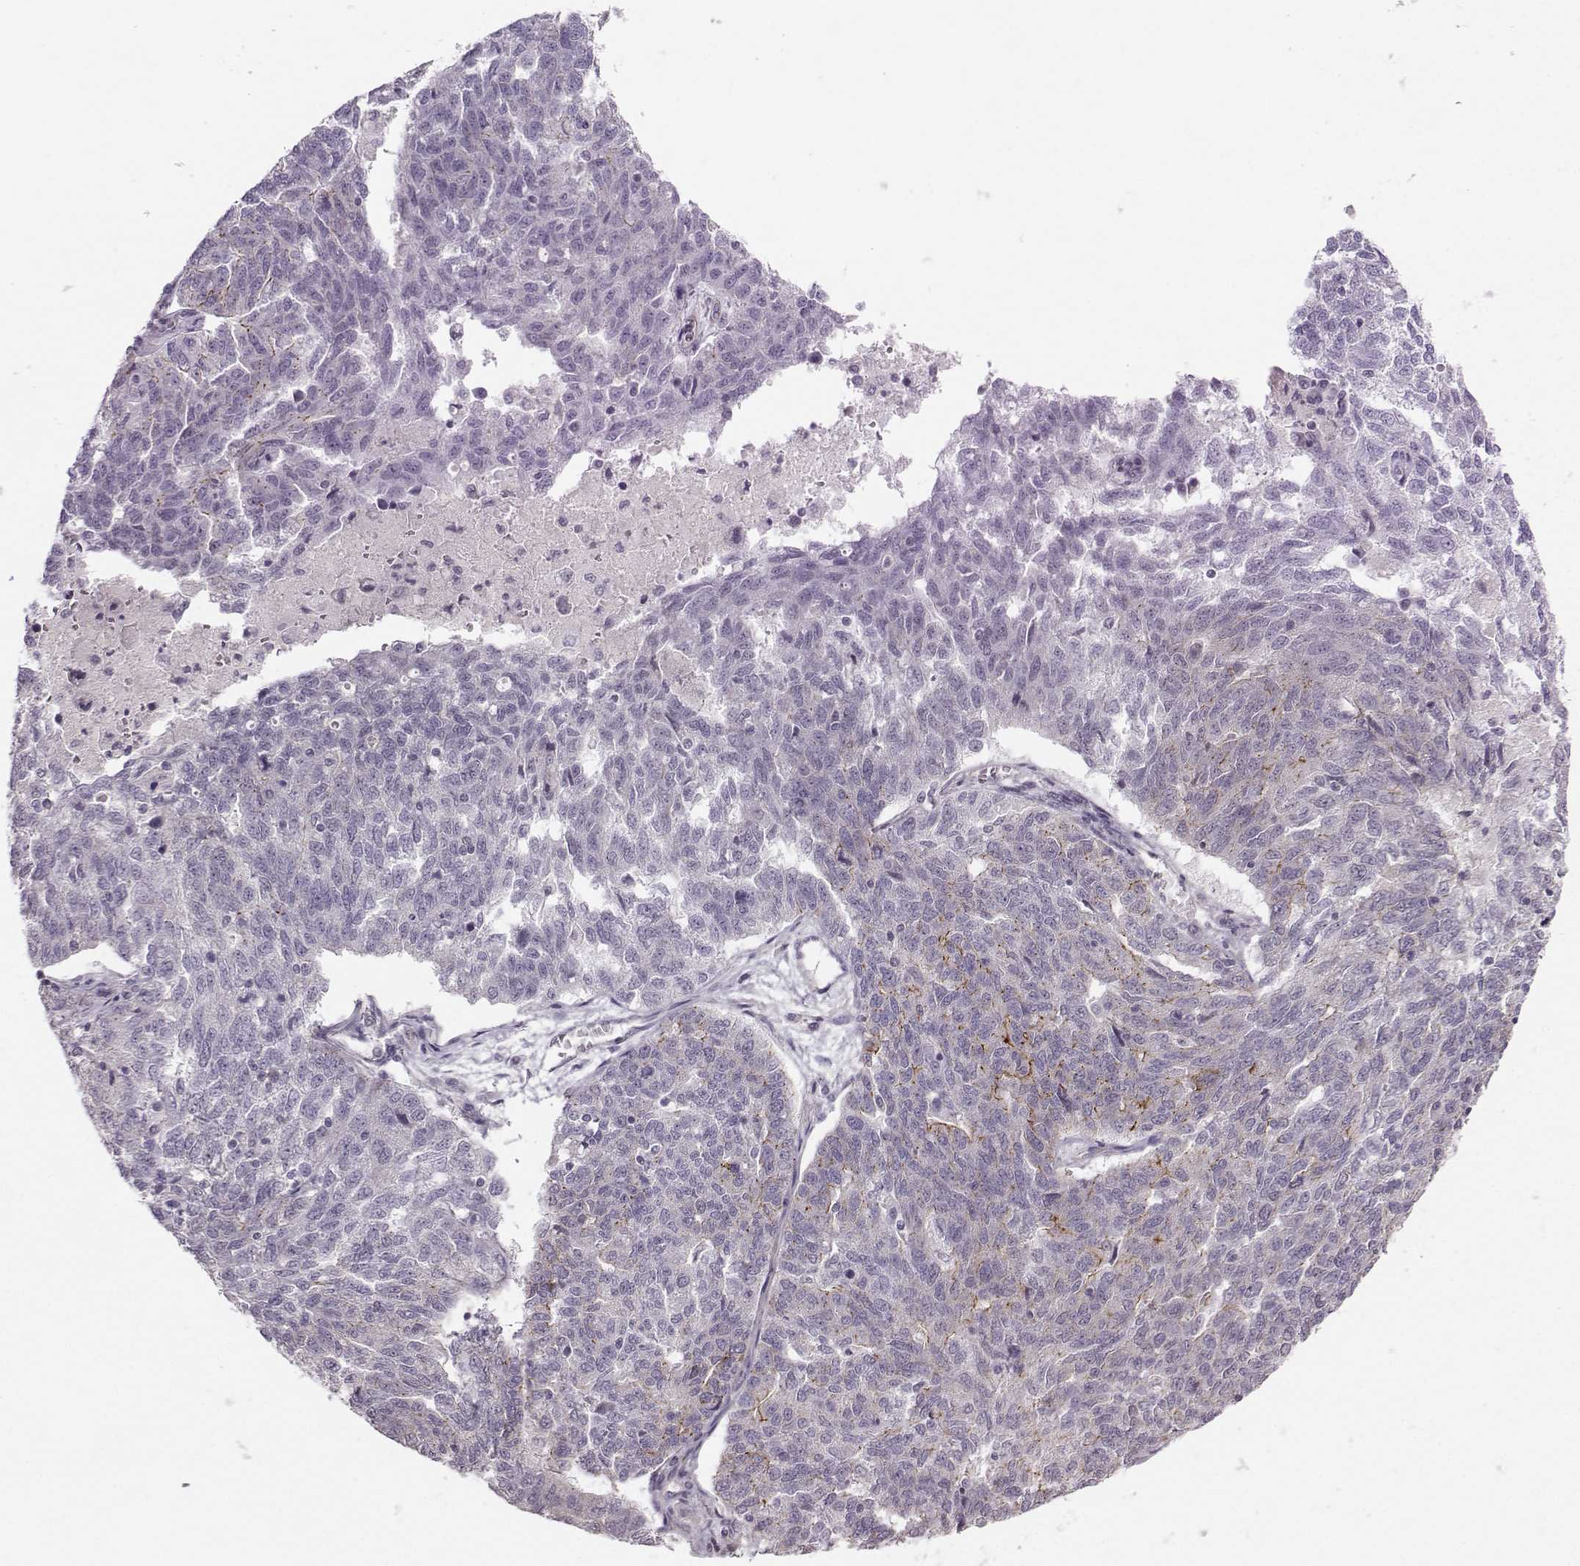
{"staining": {"intensity": "moderate", "quantity": "<25%", "location": "cytoplasmic/membranous"}, "tissue": "ovarian cancer", "cell_type": "Tumor cells", "image_type": "cancer", "snomed": [{"axis": "morphology", "description": "Cystadenocarcinoma, serous, NOS"}, {"axis": "topography", "description": "Ovary"}], "caption": "Immunohistochemical staining of human ovarian cancer reveals low levels of moderate cytoplasmic/membranous protein positivity in approximately <25% of tumor cells.", "gene": "MAST1", "patient": {"sex": "female", "age": 71}}